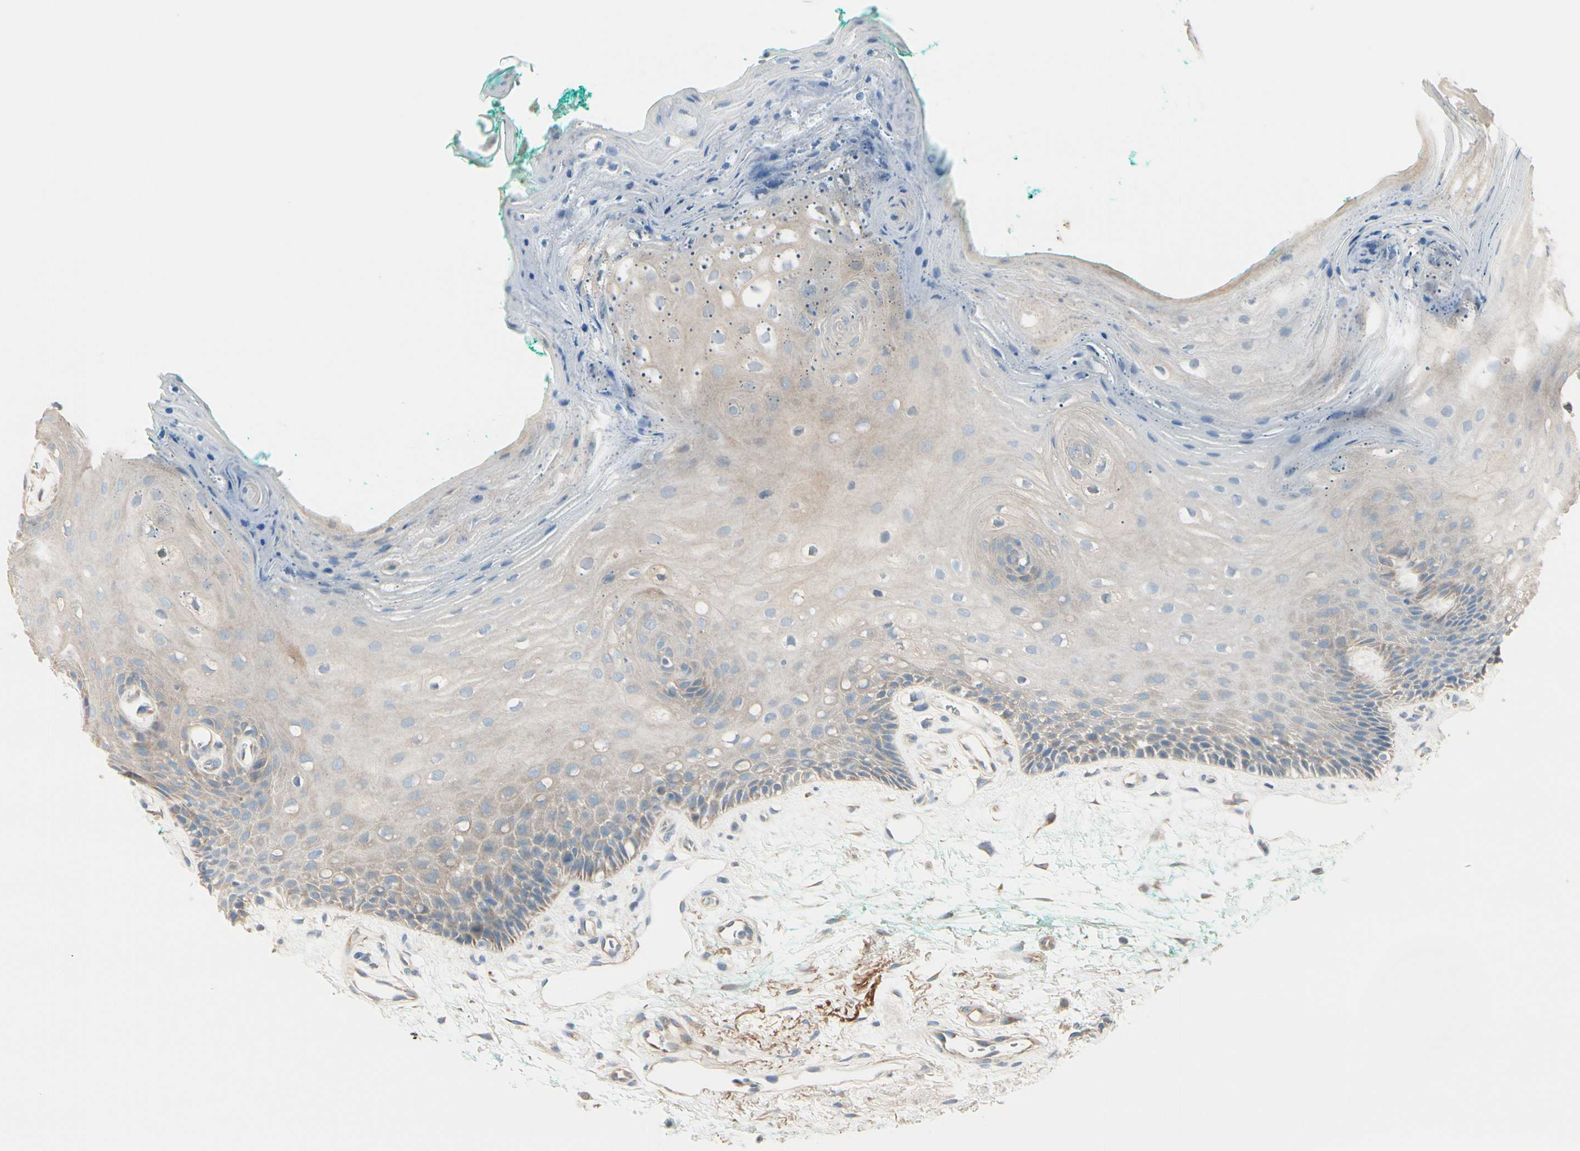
{"staining": {"intensity": "weak", "quantity": ">75%", "location": "cytoplasmic/membranous"}, "tissue": "oral mucosa", "cell_type": "Squamous epithelial cells", "image_type": "normal", "snomed": [{"axis": "morphology", "description": "Normal tissue, NOS"}, {"axis": "topography", "description": "Skeletal muscle"}, {"axis": "topography", "description": "Oral tissue"}, {"axis": "topography", "description": "Peripheral nerve tissue"}], "caption": "Protein staining of benign oral mucosa reveals weak cytoplasmic/membranous staining in approximately >75% of squamous epithelial cells.", "gene": "EPHA3", "patient": {"sex": "female", "age": 84}}